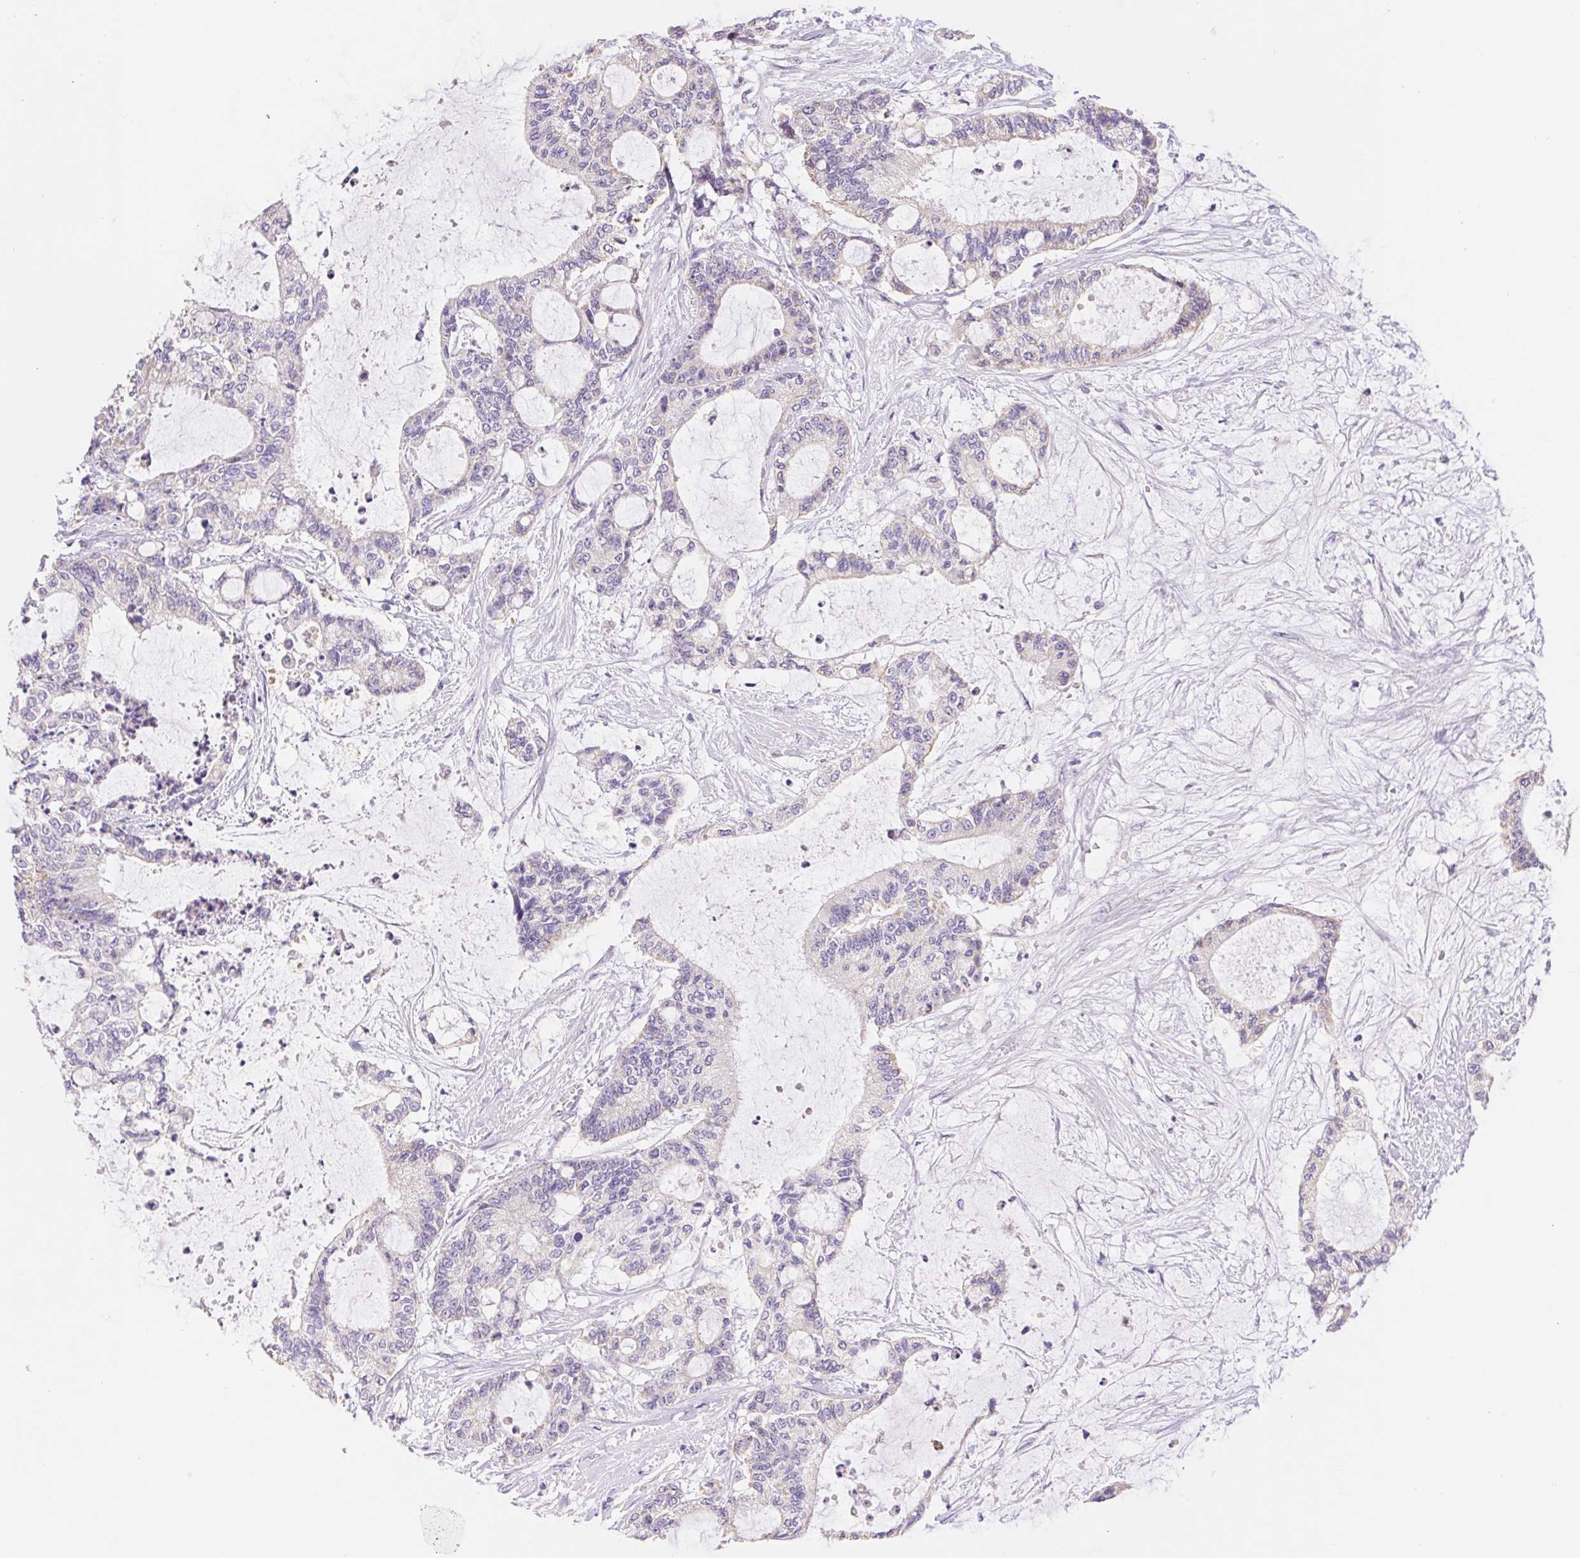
{"staining": {"intensity": "weak", "quantity": "<25%", "location": "cytoplasmic/membranous"}, "tissue": "liver cancer", "cell_type": "Tumor cells", "image_type": "cancer", "snomed": [{"axis": "morphology", "description": "Normal tissue, NOS"}, {"axis": "morphology", "description": "Cholangiocarcinoma"}, {"axis": "topography", "description": "Liver"}, {"axis": "topography", "description": "Peripheral nerve tissue"}], "caption": "This is an immunohistochemistry (IHC) histopathology image of human liver cholangiocarcinoma. There is no staining in tumor cells.", "gene": "FKBP6", "patient": {"sex": "female", "age": 73}}